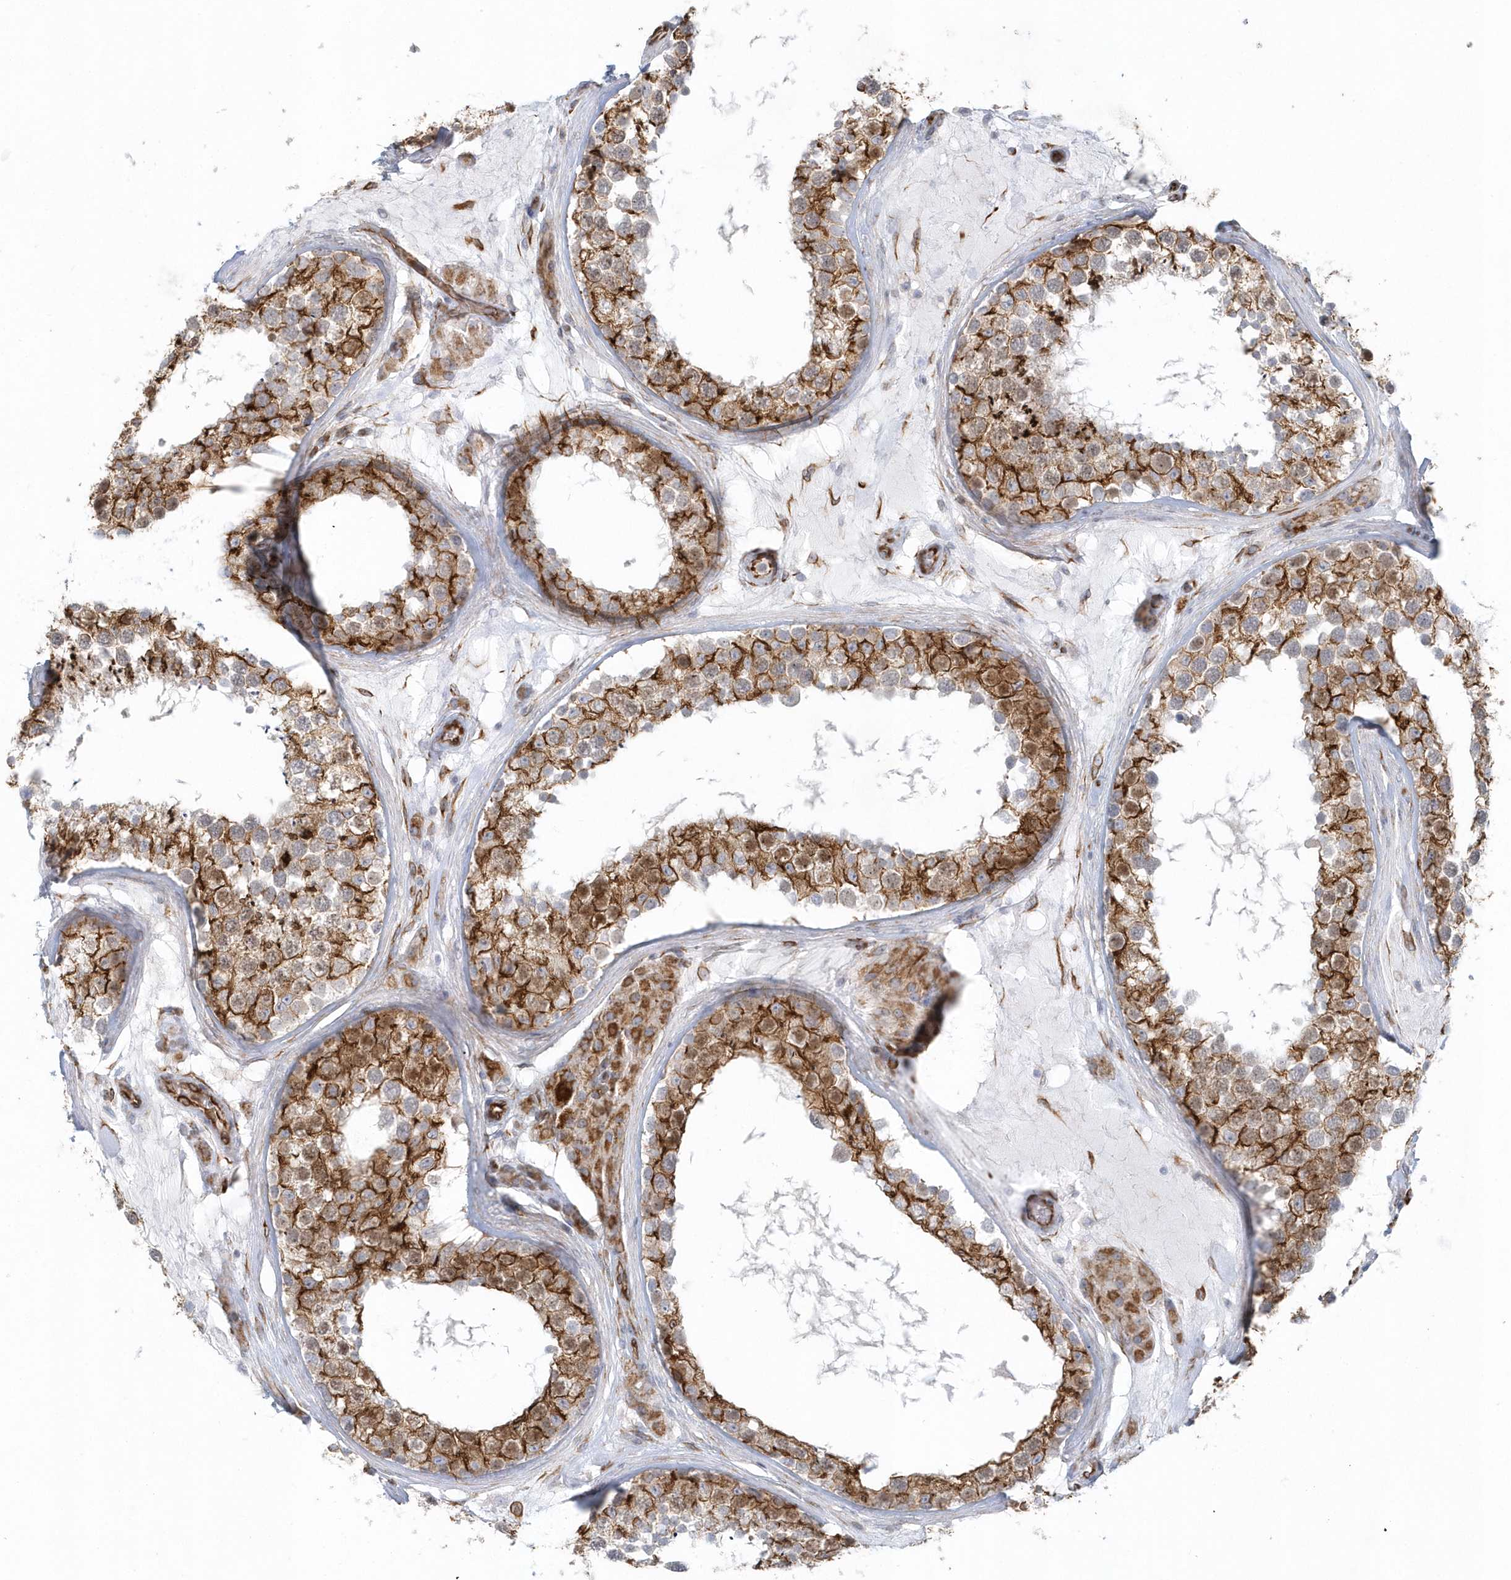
{"staining": {"intensity": "strong", "quantity": ">75%", "location": "cytoplasmic/membranous"}, "tissue": "testis", "cell_type": "Cells in seminiferous ducts", "image_type": "normal", "snomed": [{"axis": "morphology", "description": "Normal tissue, NOS"}, {"axis": "topography", "description": "Testis"}], "caption": "Testis stained with IHC shows strong cytoplasmic/membranous staining in about >75% of cells in seminiferous ducts.", "gene": "GPR152", "patient": {"sex": "male", "age": 46}}